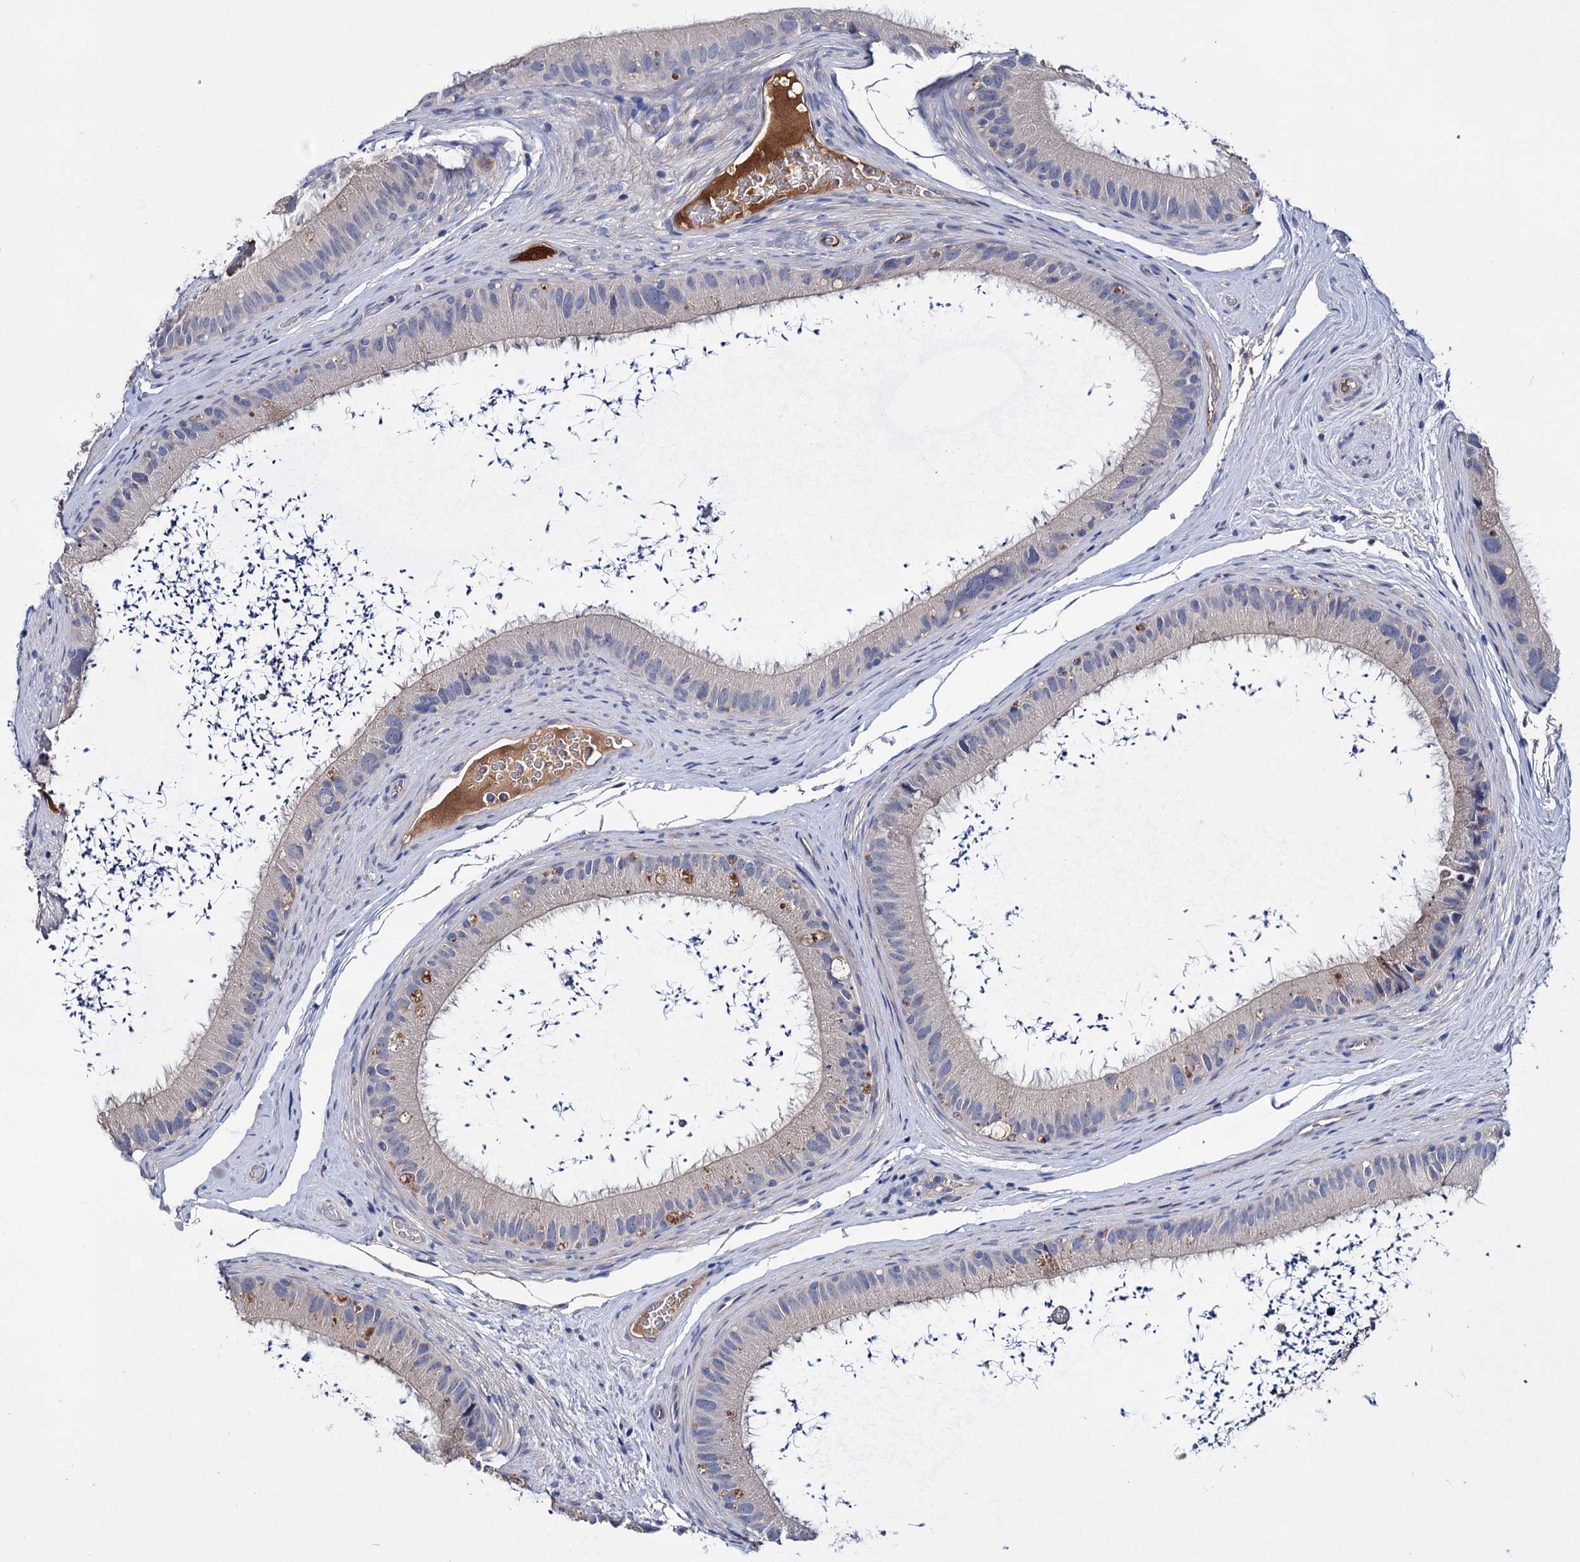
{"staining": {"intensity": "moderate", "quantity": "<25%", "location": "cytoplasmic/membranous"}, "tissue": "epididymis", "cell_type": "Glandular cells", "image_type": "normal", "snomed": [{"axis": "morphology", "description": "Normal tissue, NOS"}, {"axis": "topography", "description": "Epididymis, spermatic cord, NOS"}], "caption": "A low amount of moderate cytoplasmic/membranous staining is appreciated in approximately <25% of glandular cells in unremarkable epididymis.", "gene": "PPP1R32", "patient": {"sex": "male", "age": 50}}